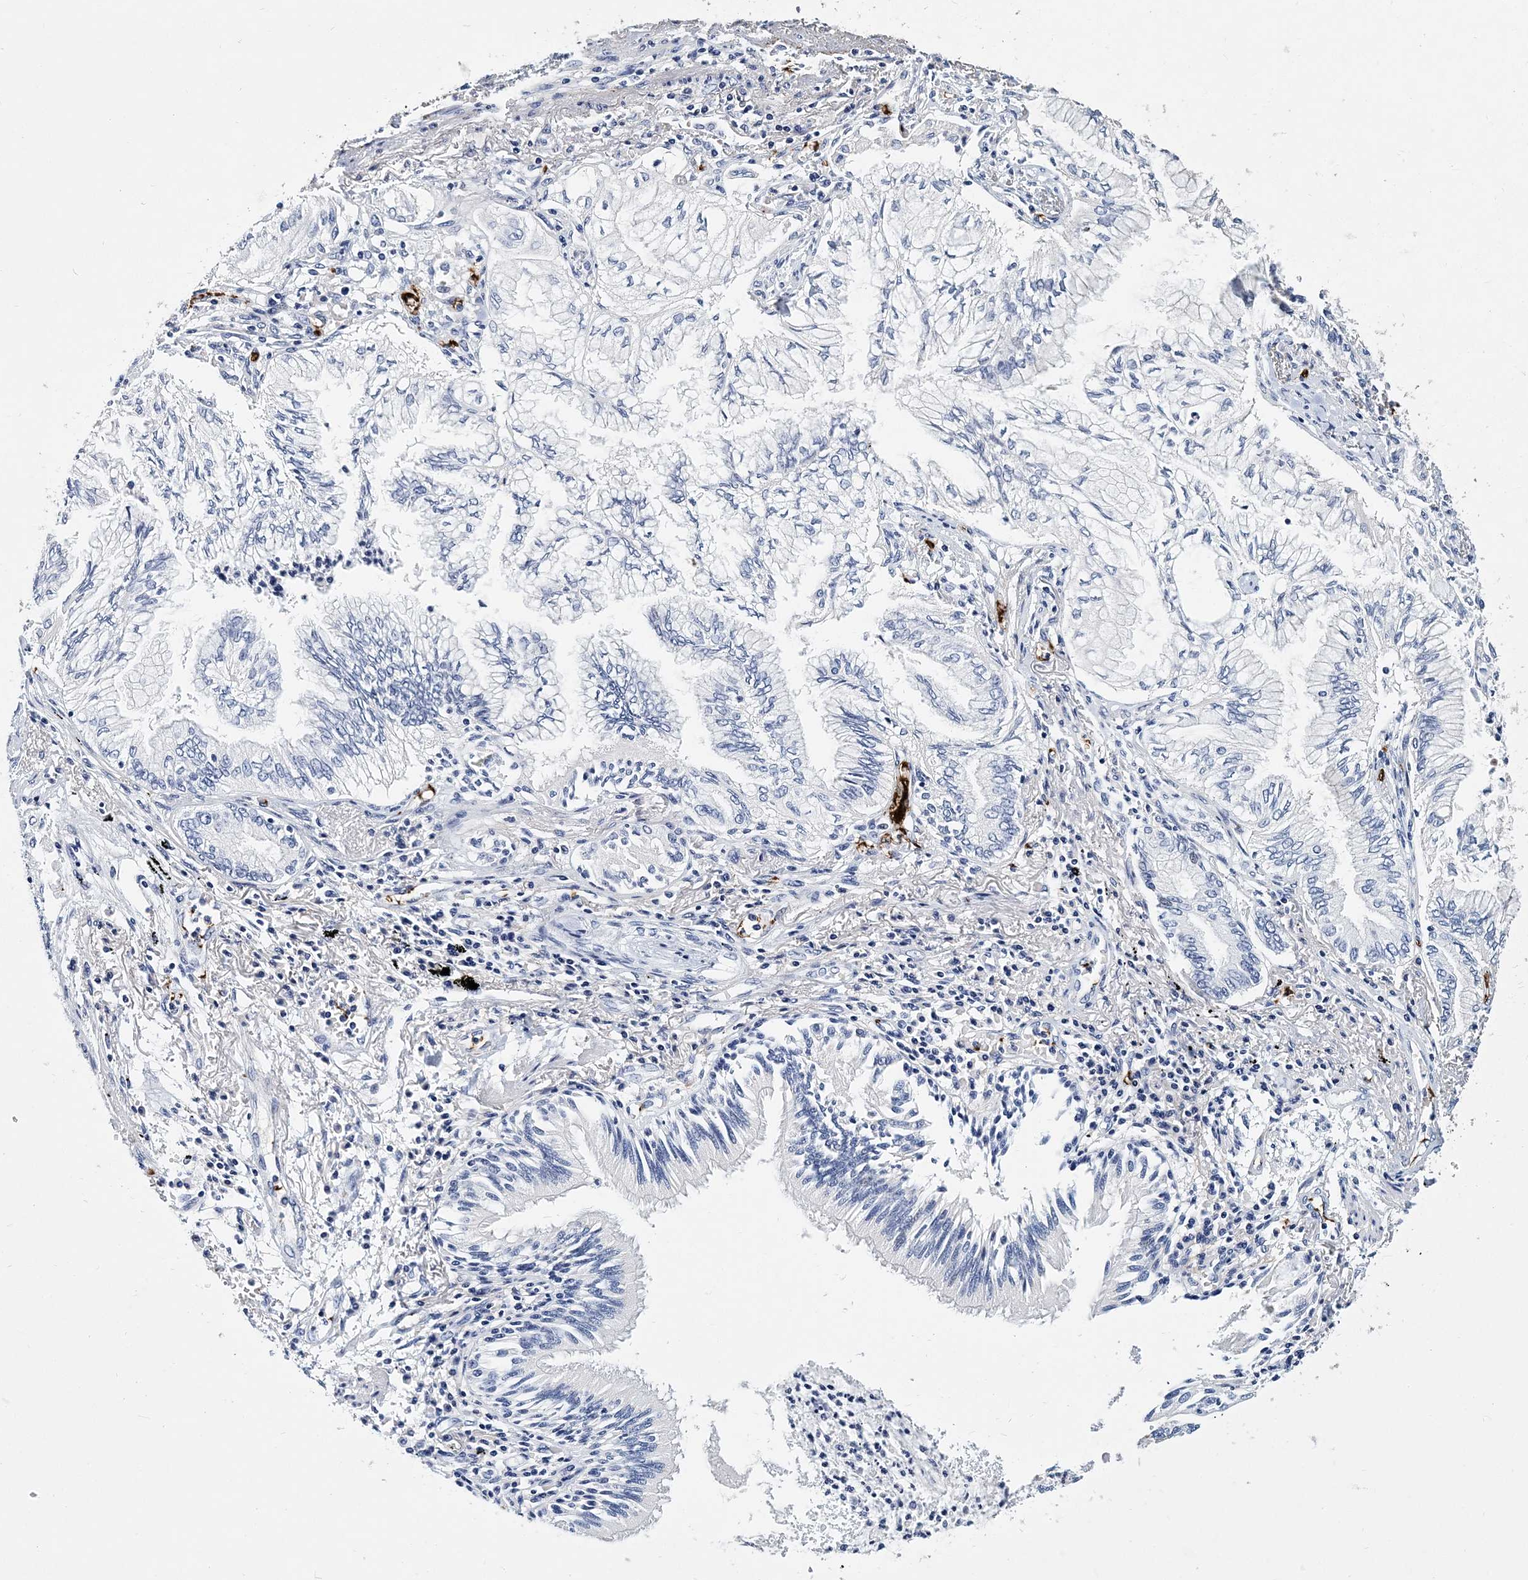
{"staining": {"intensity": "negative", "quantity": "none", "location": "none"}, "tissue": "lung cancer", "cell_type": "Tumor cells", "image_type": "cancer", "snomed": [{"axis": "morphology", "description": "Adenocarcinoma, NOS"}, {"axis": "topography", "description": "Lung"}], "caption": "High magnification brightfield microscopy of lung cancer stained with DAB (brown) and counterstained with hematoxylin (blue): tumor cells show no significant staining. Brightfield microscopy of immunohistochemistry (IHC) stained with DAB (3,3'-diaminobenzidine) (brown) and hematoxylin (blue), captured at high magnification.", "gene": "ITGA2B", "patient": {"sex": "female", "age": 70}}